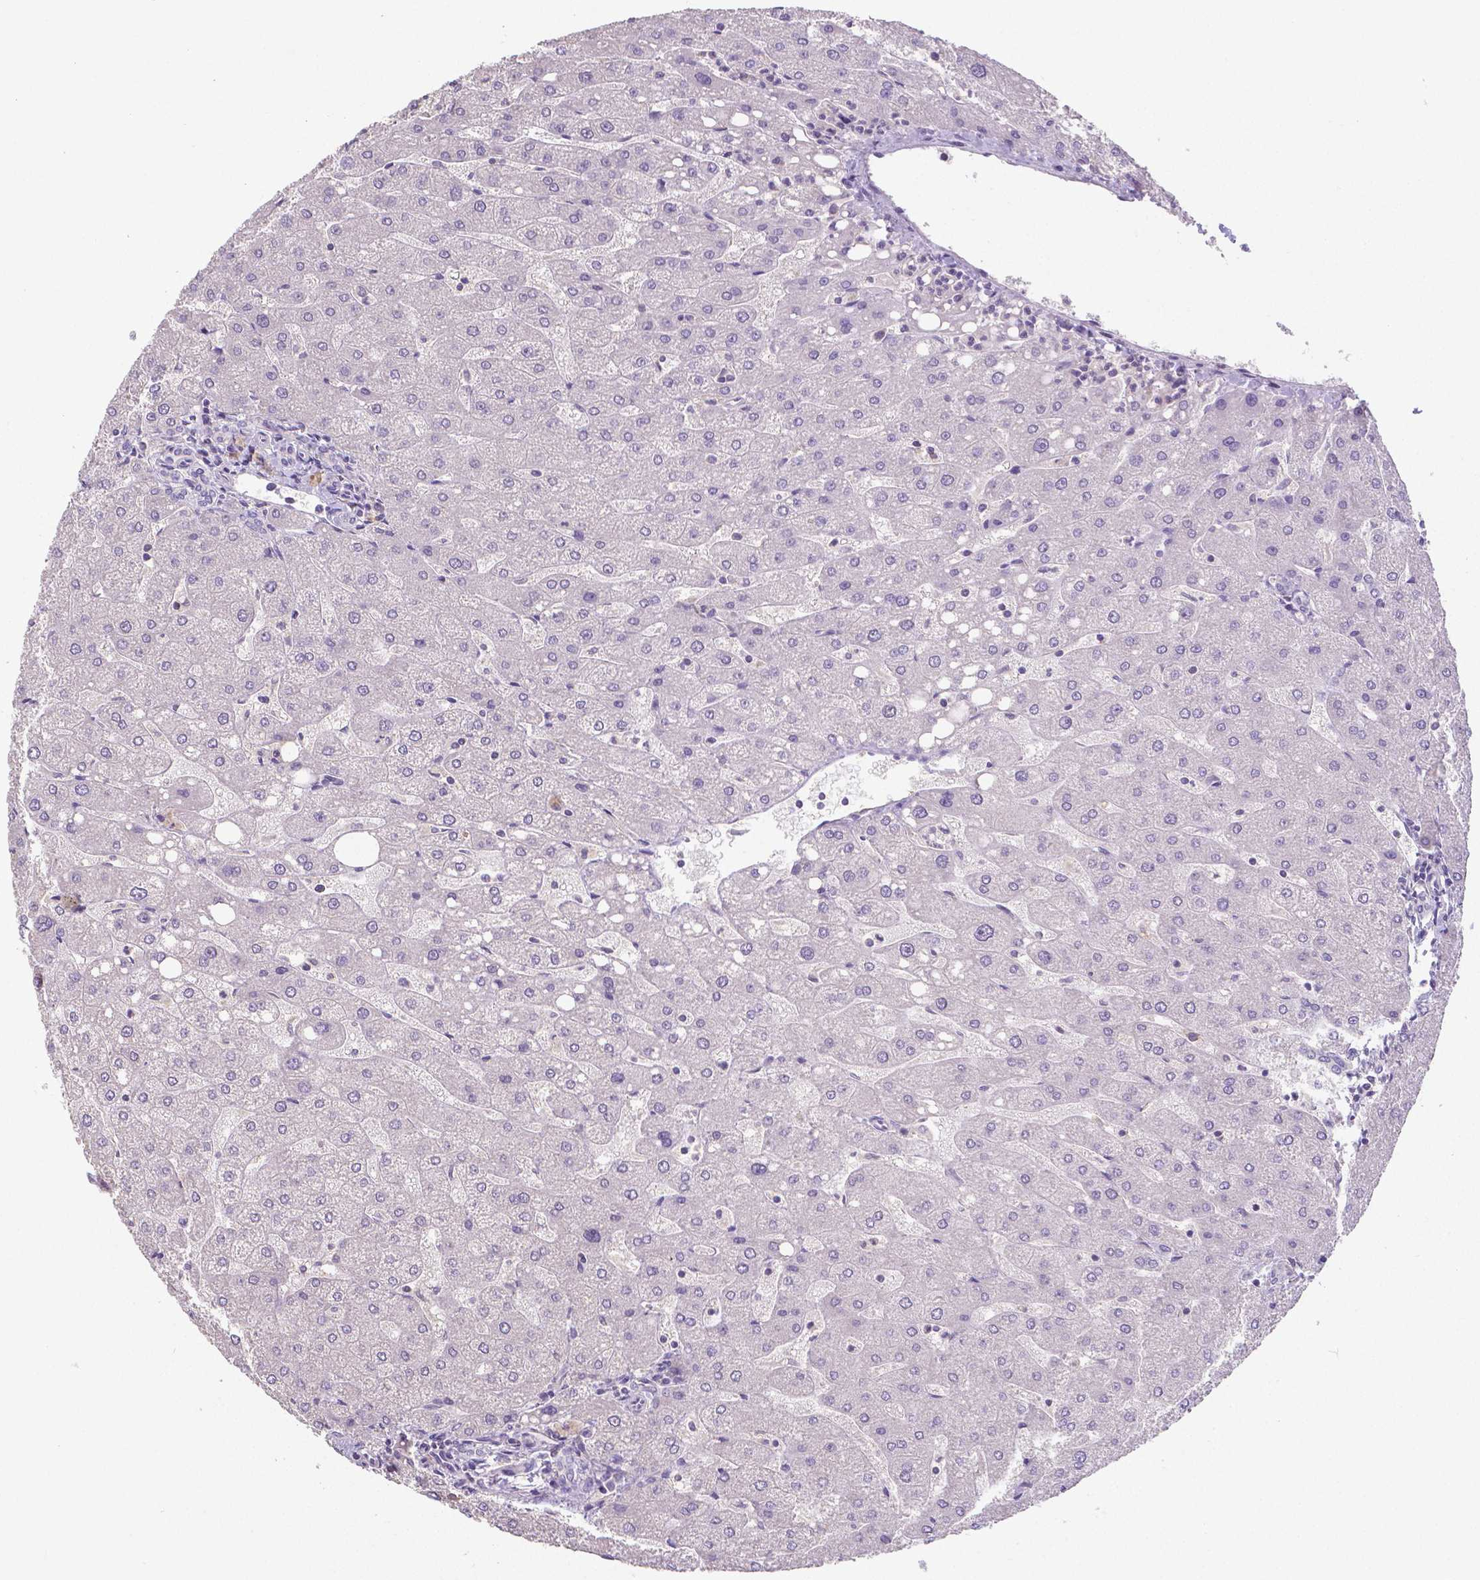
{"staining": {"intensity": "negative", "quantity": "none", "location": "none"}, "tissue": "liver", "cell_type": "Cholangiocytes", "image_type": "normal", "snomed": [{"axis": "morphology", "description": "Normal tissue, NOS"}, {"axis": "topography", "description": "Liver"}], "caption": "Cholangiocytes show no significant protein positivity in unremarkable liver.", "gene": "CRMP1", "patient": {"sex": "male", "age": 67}}